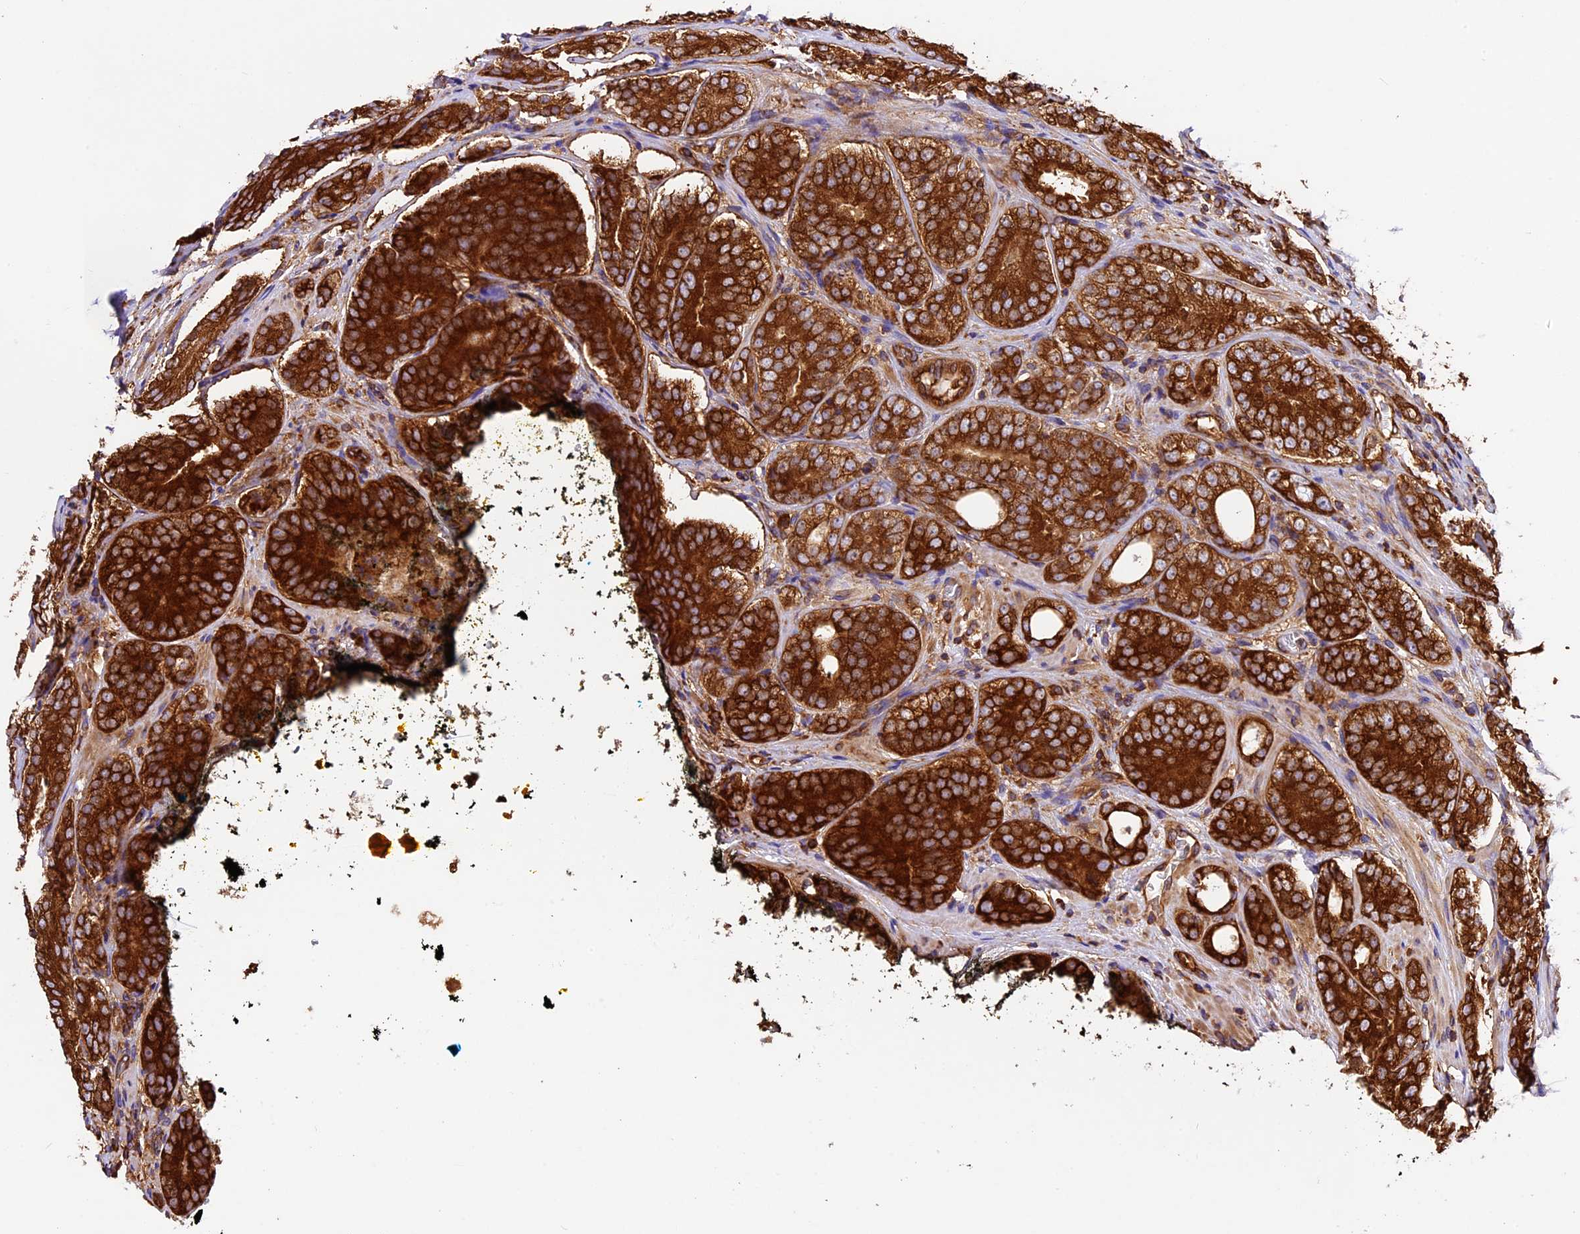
{"staining": {"intensity": "strong", "quantity": ">75%", "location": "cytoplasmic/membranous"}, "tissue": "prostate cancer", "cell_type": "Tumor cells", "image_type": "cancer", "snomed": [{"axis": "morphology", "description": "Adenocarcinoma, High grade"}, {"axis": "topography", "description": "Prostate"}], "caption": "A histopathology image of prostate cancer (adenocarcinoma (high-grade)) stained for a protein shows strong cytoplasmic/membranous brown staining in tumor cells.", "gene": "KARS1", "patient": {"sex": "male", "age": 56}}